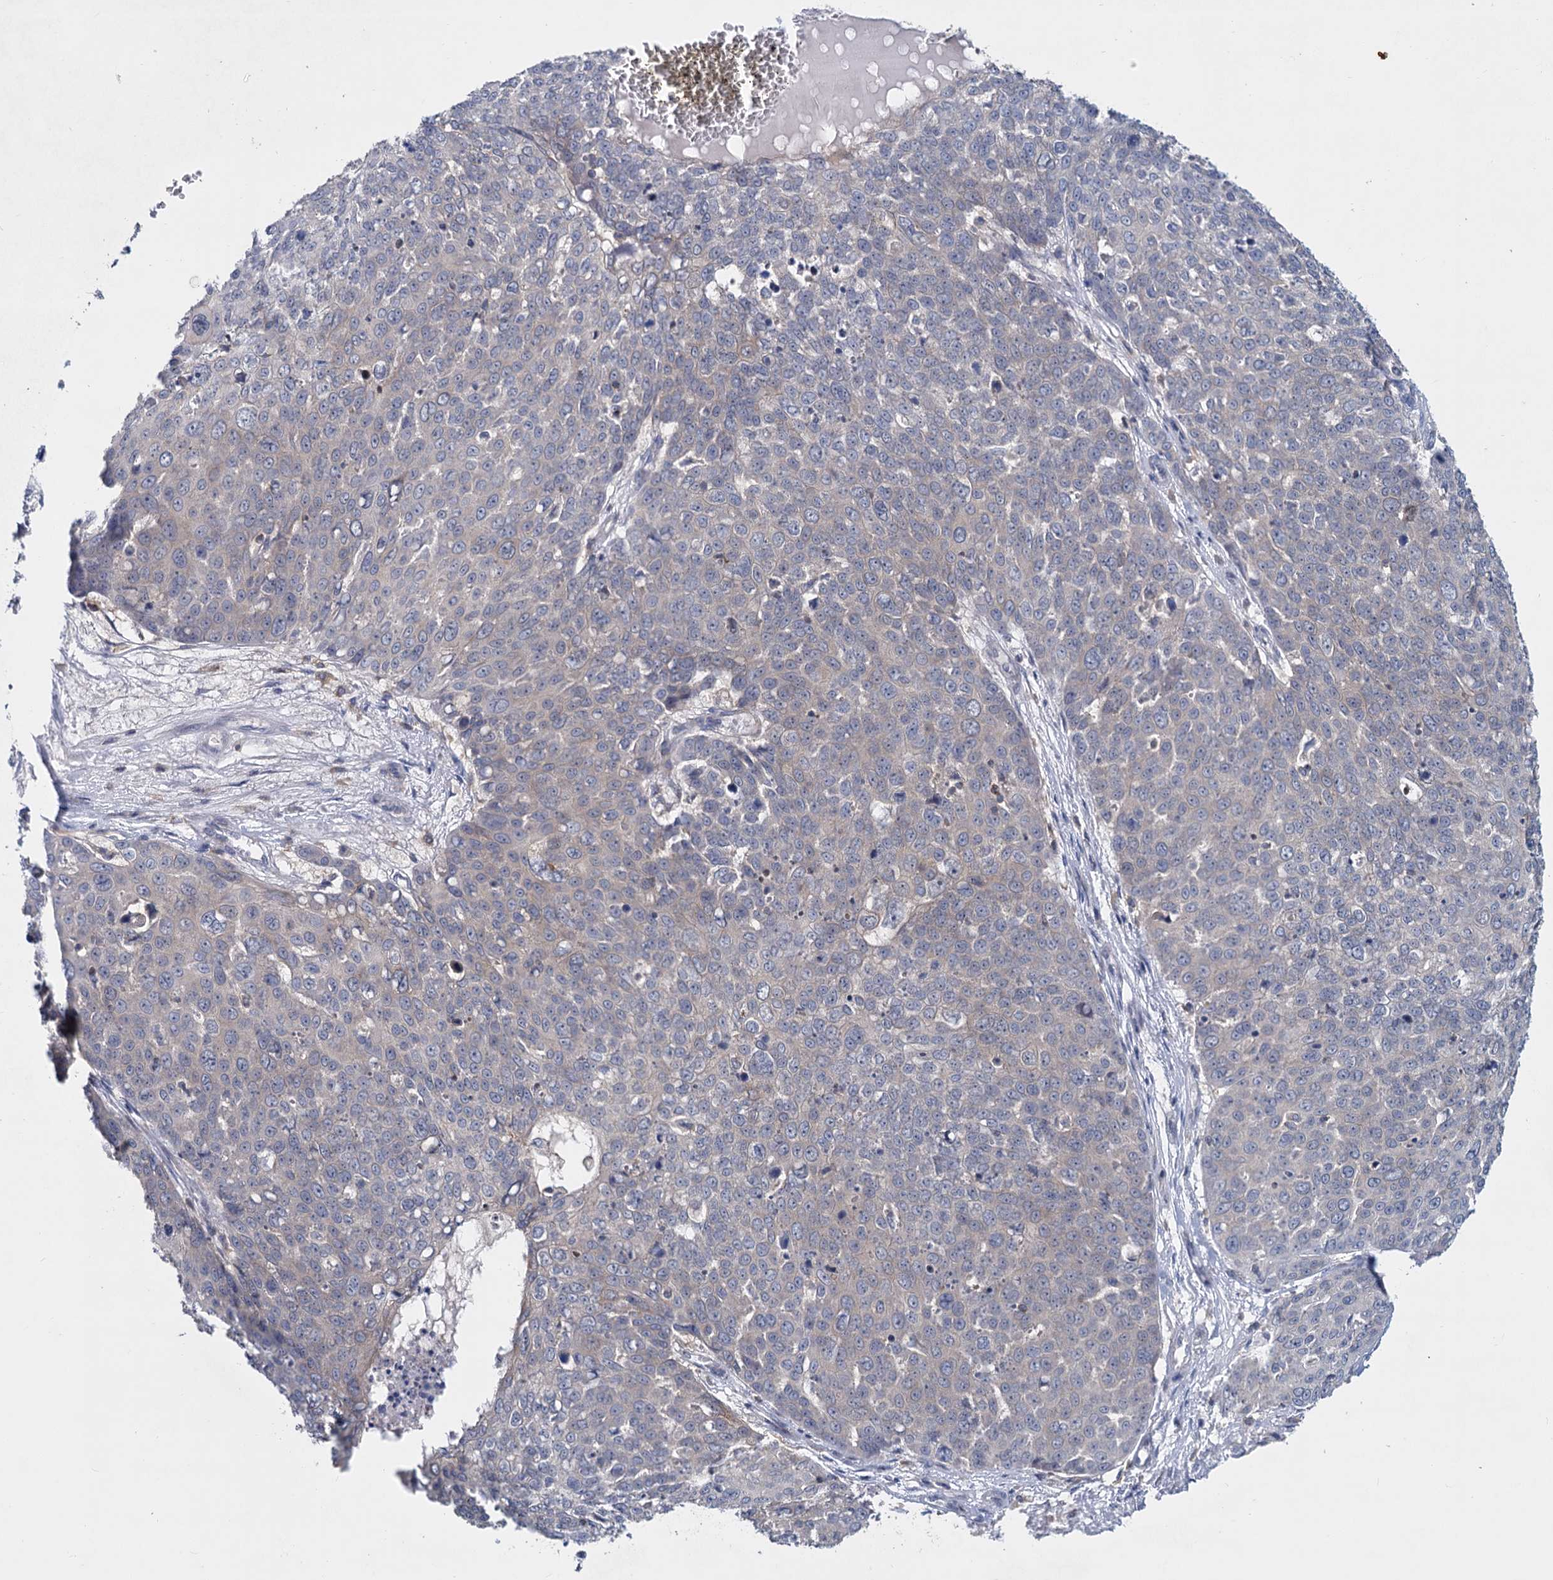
{"staining": {"intensity": "negative", "quantity": "none", "location": "none"}, "tissue": "skin cancer", "cell_type": "Tumor cells", "image_type": "cancer", "snomed": [{"axis": "morphology", "description": "Squamous cell carcinoma, NOS"}, {"axis": "topography", "description": "Skin"}], "caption": "Tumor cells show no significant protein positivity in skin cancer (squamous cell carcinoma). (DAB IHC with hematoxylin counter stain).", "gene": "LRCH4", "patient": {"sex": "male", "age": 71}}